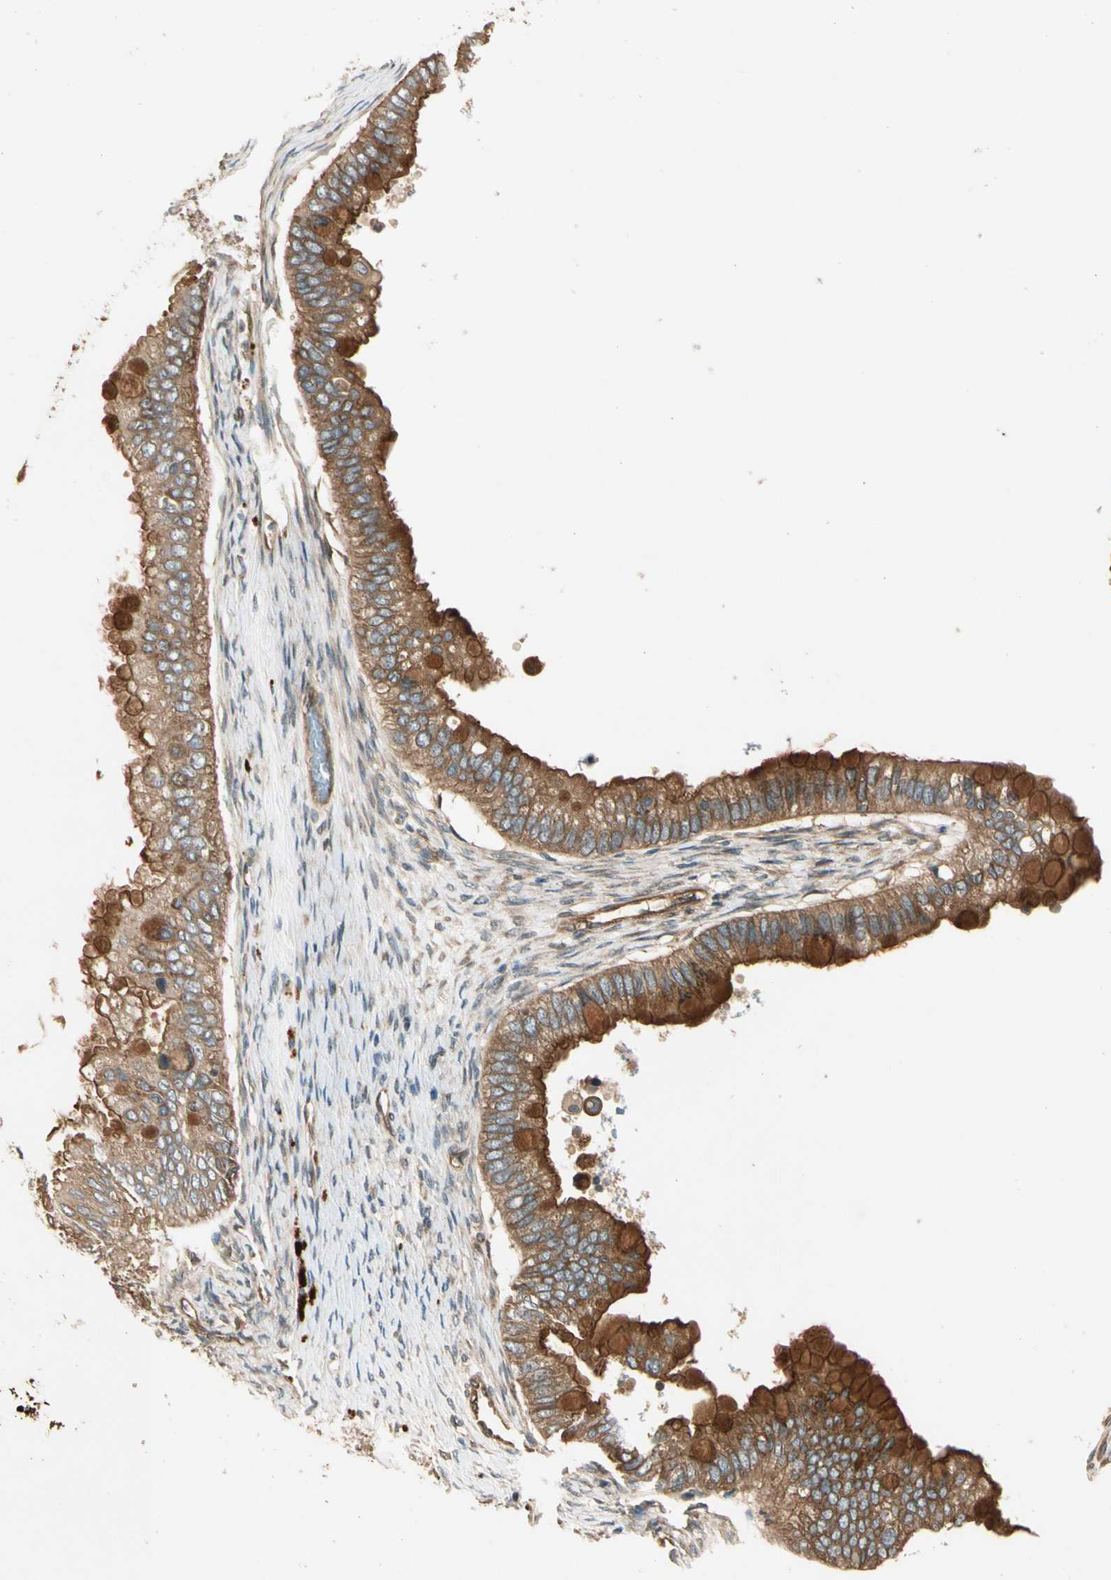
{"staining": {"intensity": "moderate", "quantity": "25%-75%", "location": "cytoplasmic/membranous"}, "tissue": "ovarian cancer", "cell_type": "Tumor cells", "image_type": "cancer", "snomed": [{"axis": "morphology", "description": "Cystadenocarcinoma, mucinous, NOS"}, {"axis": "topography", "description": "Ovary"}], "caption": "A histopathology image showing moderate cytoplasmic/membranous staining in about 25%-75% of tumor cells in ovarian mucinous cystadenocarcinoma, as visualized by brown immunohistochemical staining.", "gene": "ROCK2", "patient": {"sex": "female", "age": 80}}